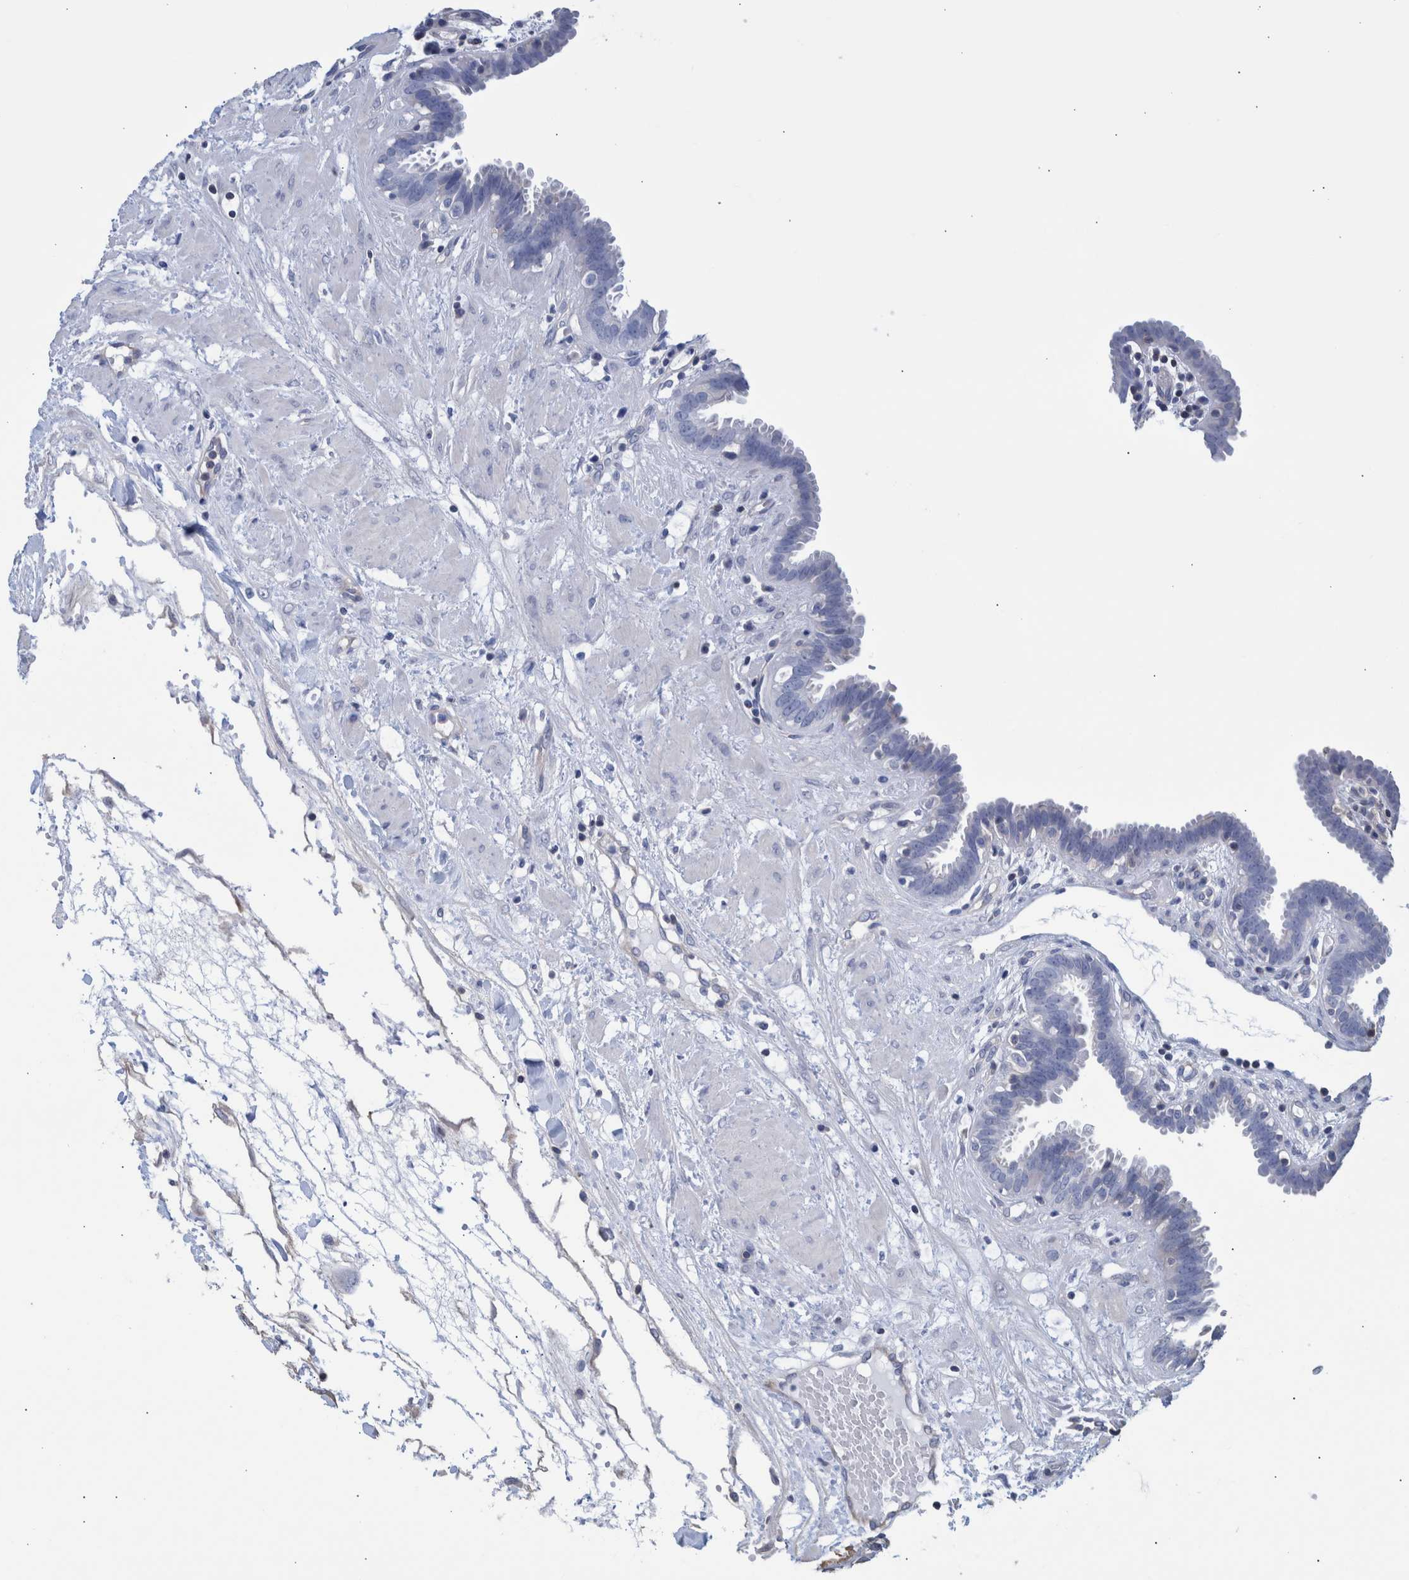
{"staining": {"intensity": "negative", "quantity": "none", "location": "none"}, "tissue": "fallopian tube", "cell_type": "Glandular cells", "image_type": "normal", "snomed": [{"axis": "morphology", "description": "Normal tissue, NOS"}, {"axis": "topography", "description": "Fallopian tube"}, {"axis": "topography", "description": "Placenta"}], "caption": "Micrograph shows no significant protein positivity in glandular cells of benign fallopian tube. Brightfield microscopy of IHC stained with DAB (3,3'-diaminobenzidine) (brown) and hematoxylin (blue), captured at high magnification.", "gene": "PPP3CC", "patient": {"sex": "female", "age": 32}}